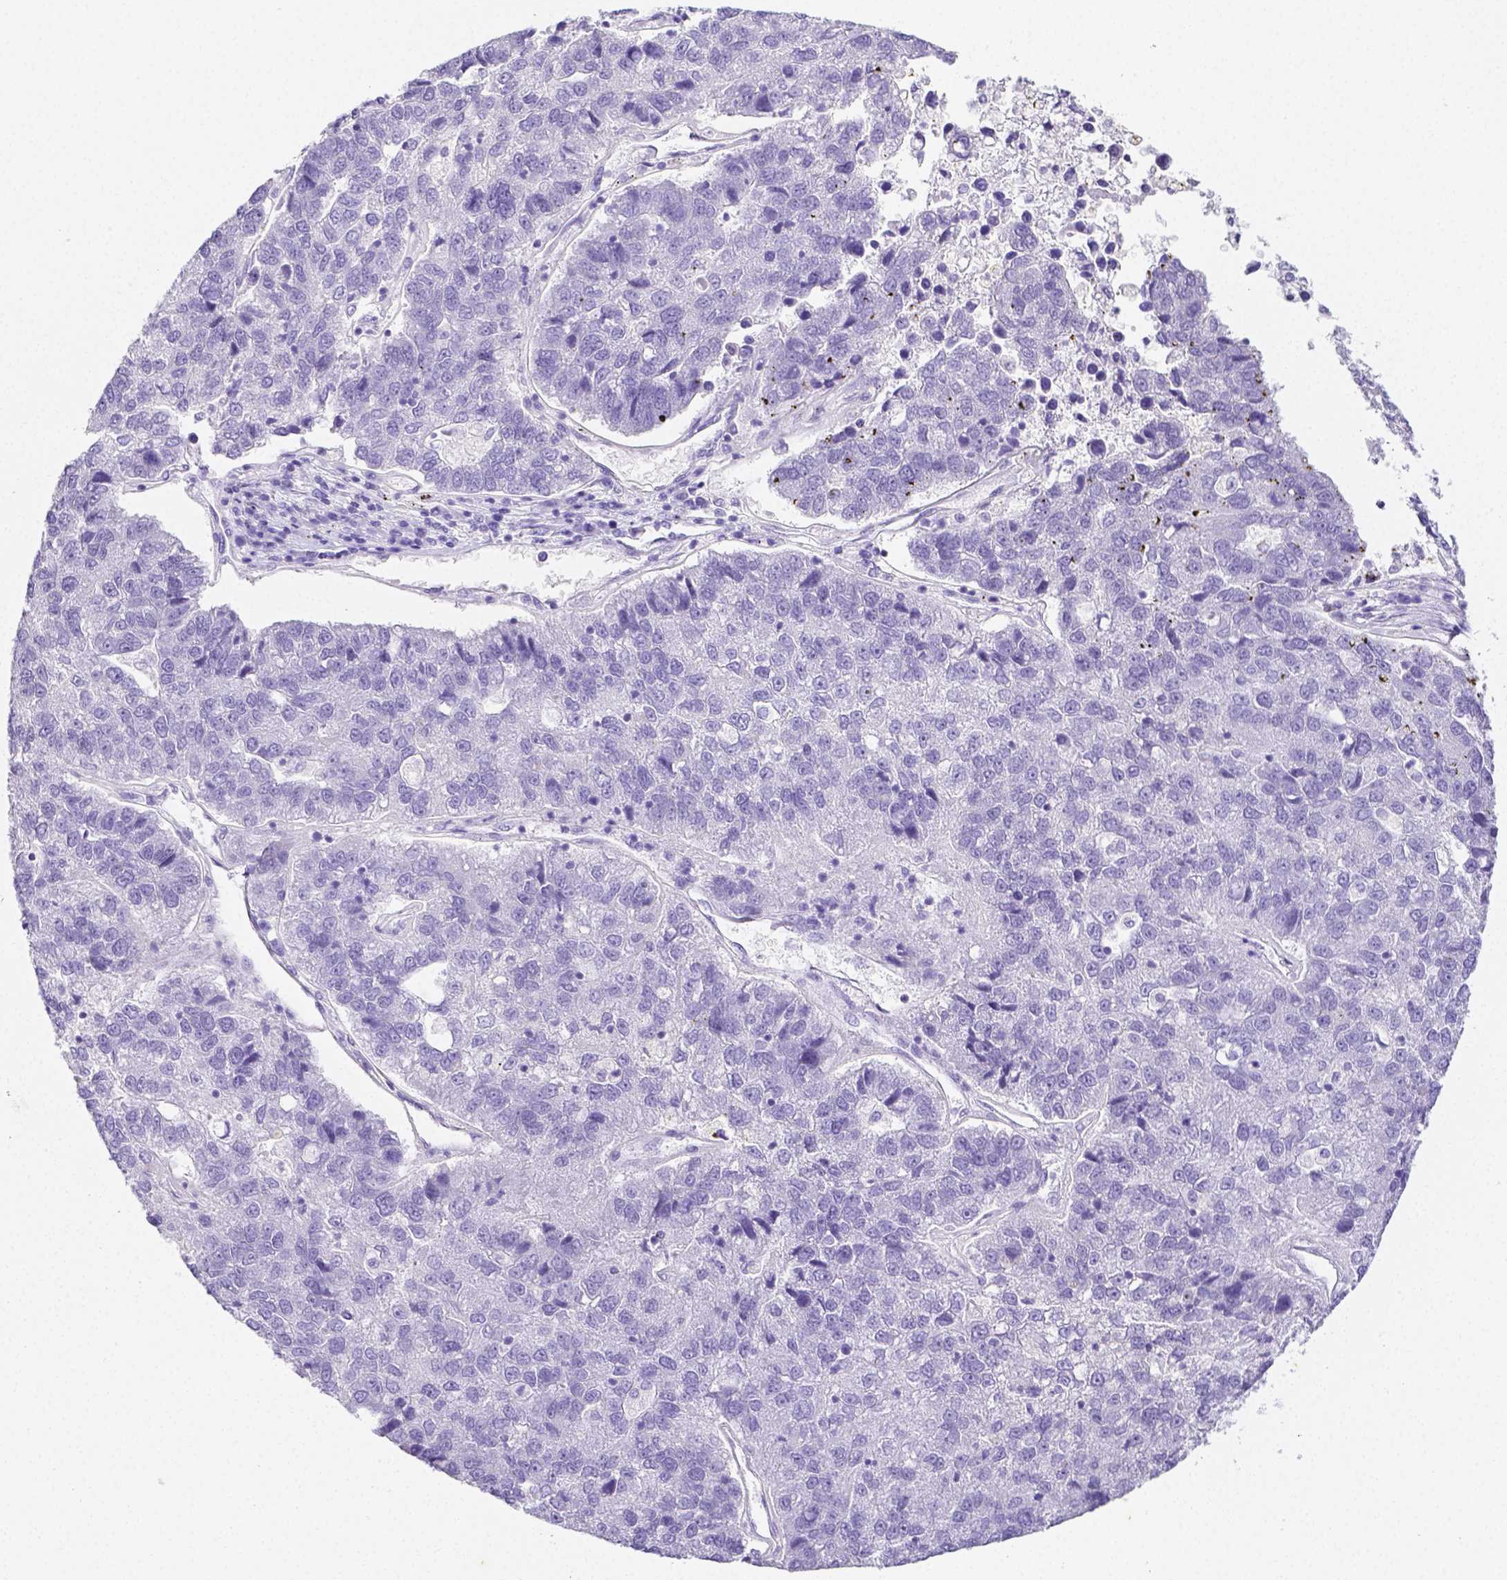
{"staining": {"intensity": "negative", "quantity": "none", "location": "none"}, "tissue": "pancreatic cancer", "cell_type": "Tumor cells", "image_type": "cancer", "snomed": [{"axis": "morphology", "description": "Adenocarcinoma, NOS"}, {"axis": "topography", "description": "Pancreas"}], "caption": "This is a image of immunohistochemistry staining of pancreatic cancer, which shows no expression in tumor cells. (DAB immunohistochemistry, high magnification).", "gene": "ARHGAP36", "patient": {"sex": "female", "age": 61}}